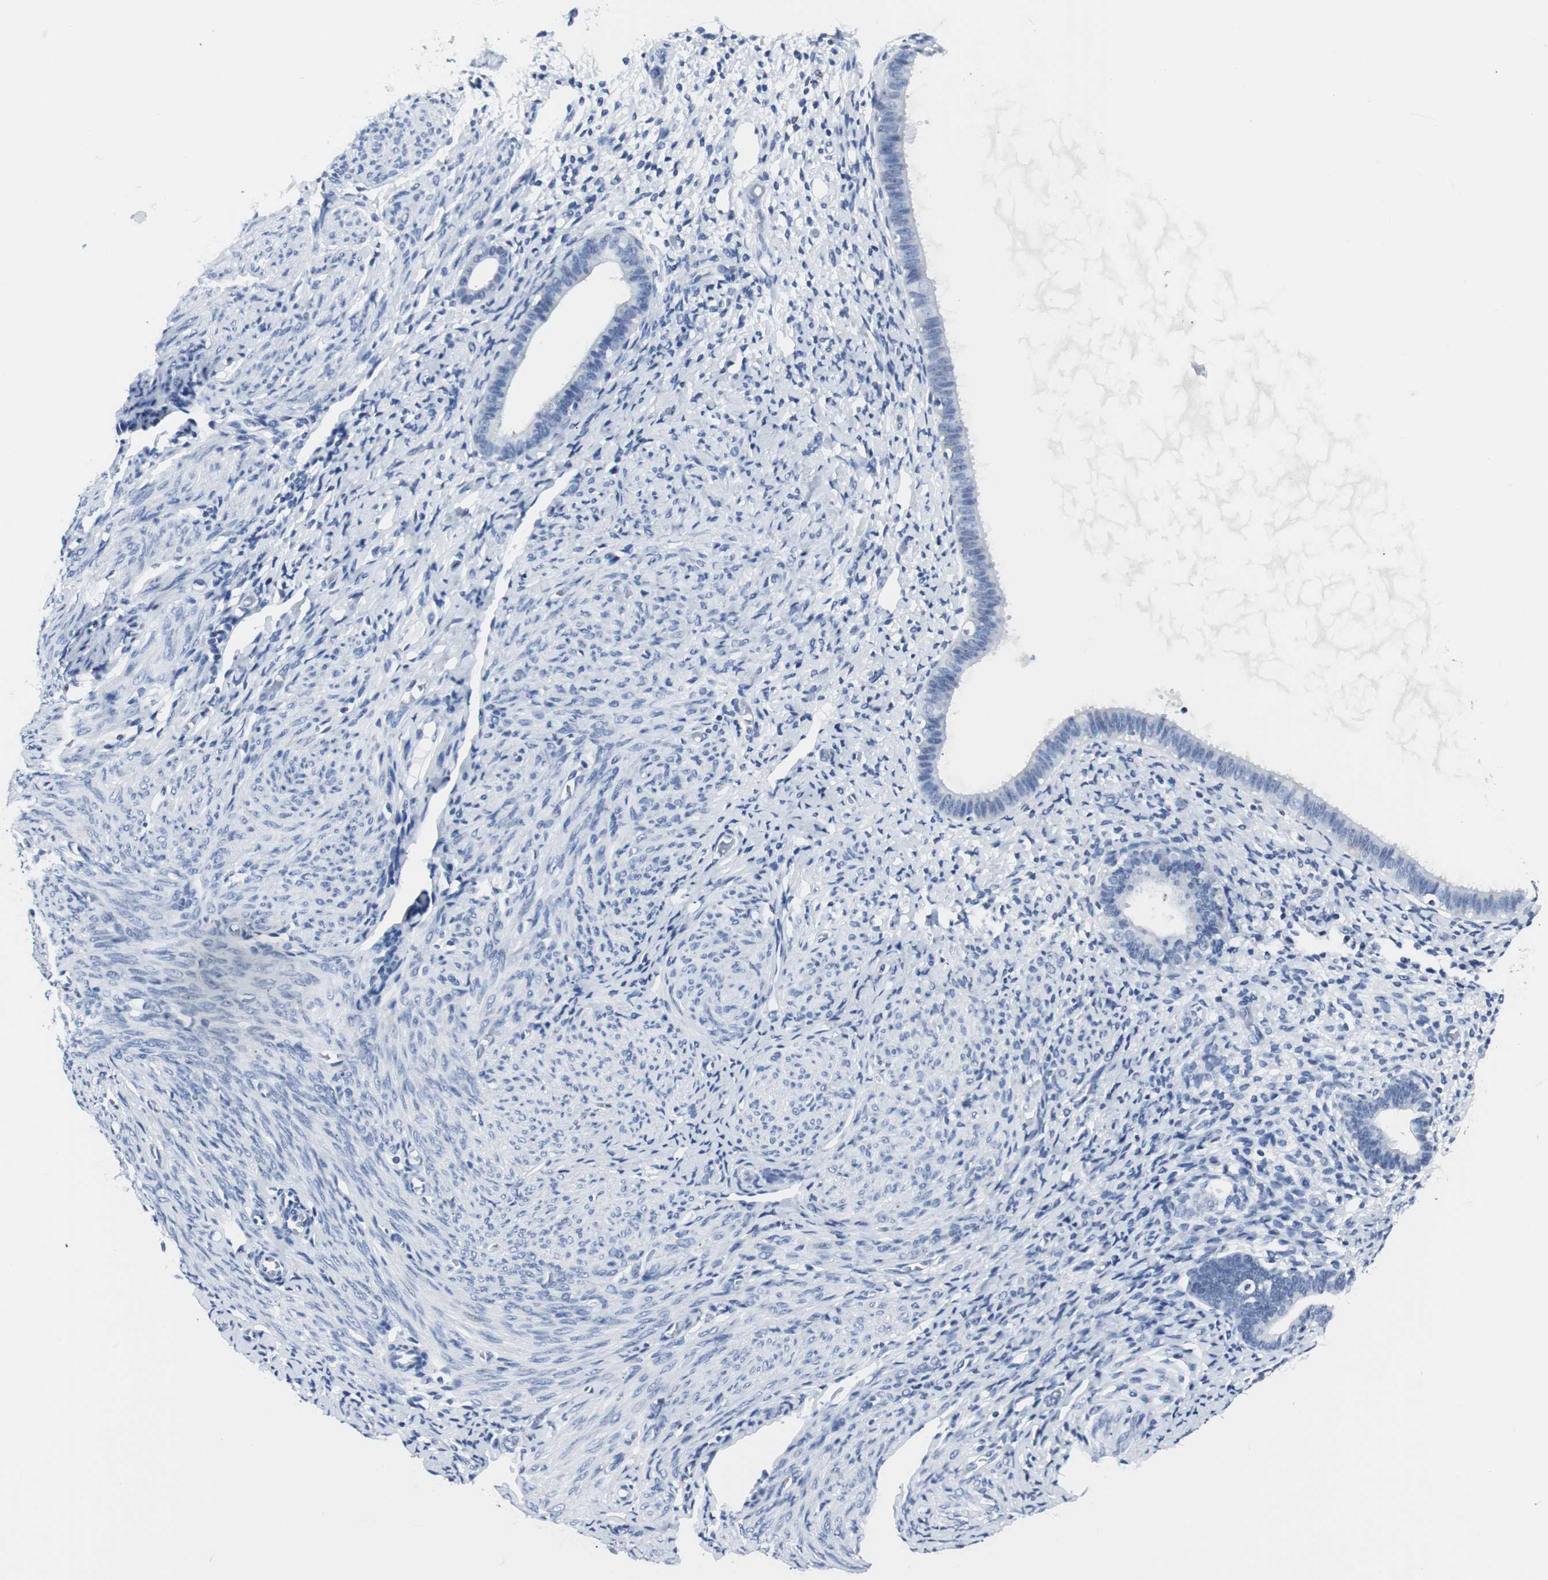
{"staining": {"intensity": "negative", "quantity": "none", "location": "none"}, "tissue": "endometrium", "cell_type": "Cells in endometrial stroma", "image_type": "normal", "snomed": [{"axis": "morphology", "description": "Normal tissue, NOS"}, {"axis": "topography", "description": "Endometrium"}], "caption": "The immunohistochemistry (IHC) micrograph has no significant positivity in cells in endometrial stroma of endometrium.", "gene": "GAP43", "patient": {"sex": "female", "age": 61}}